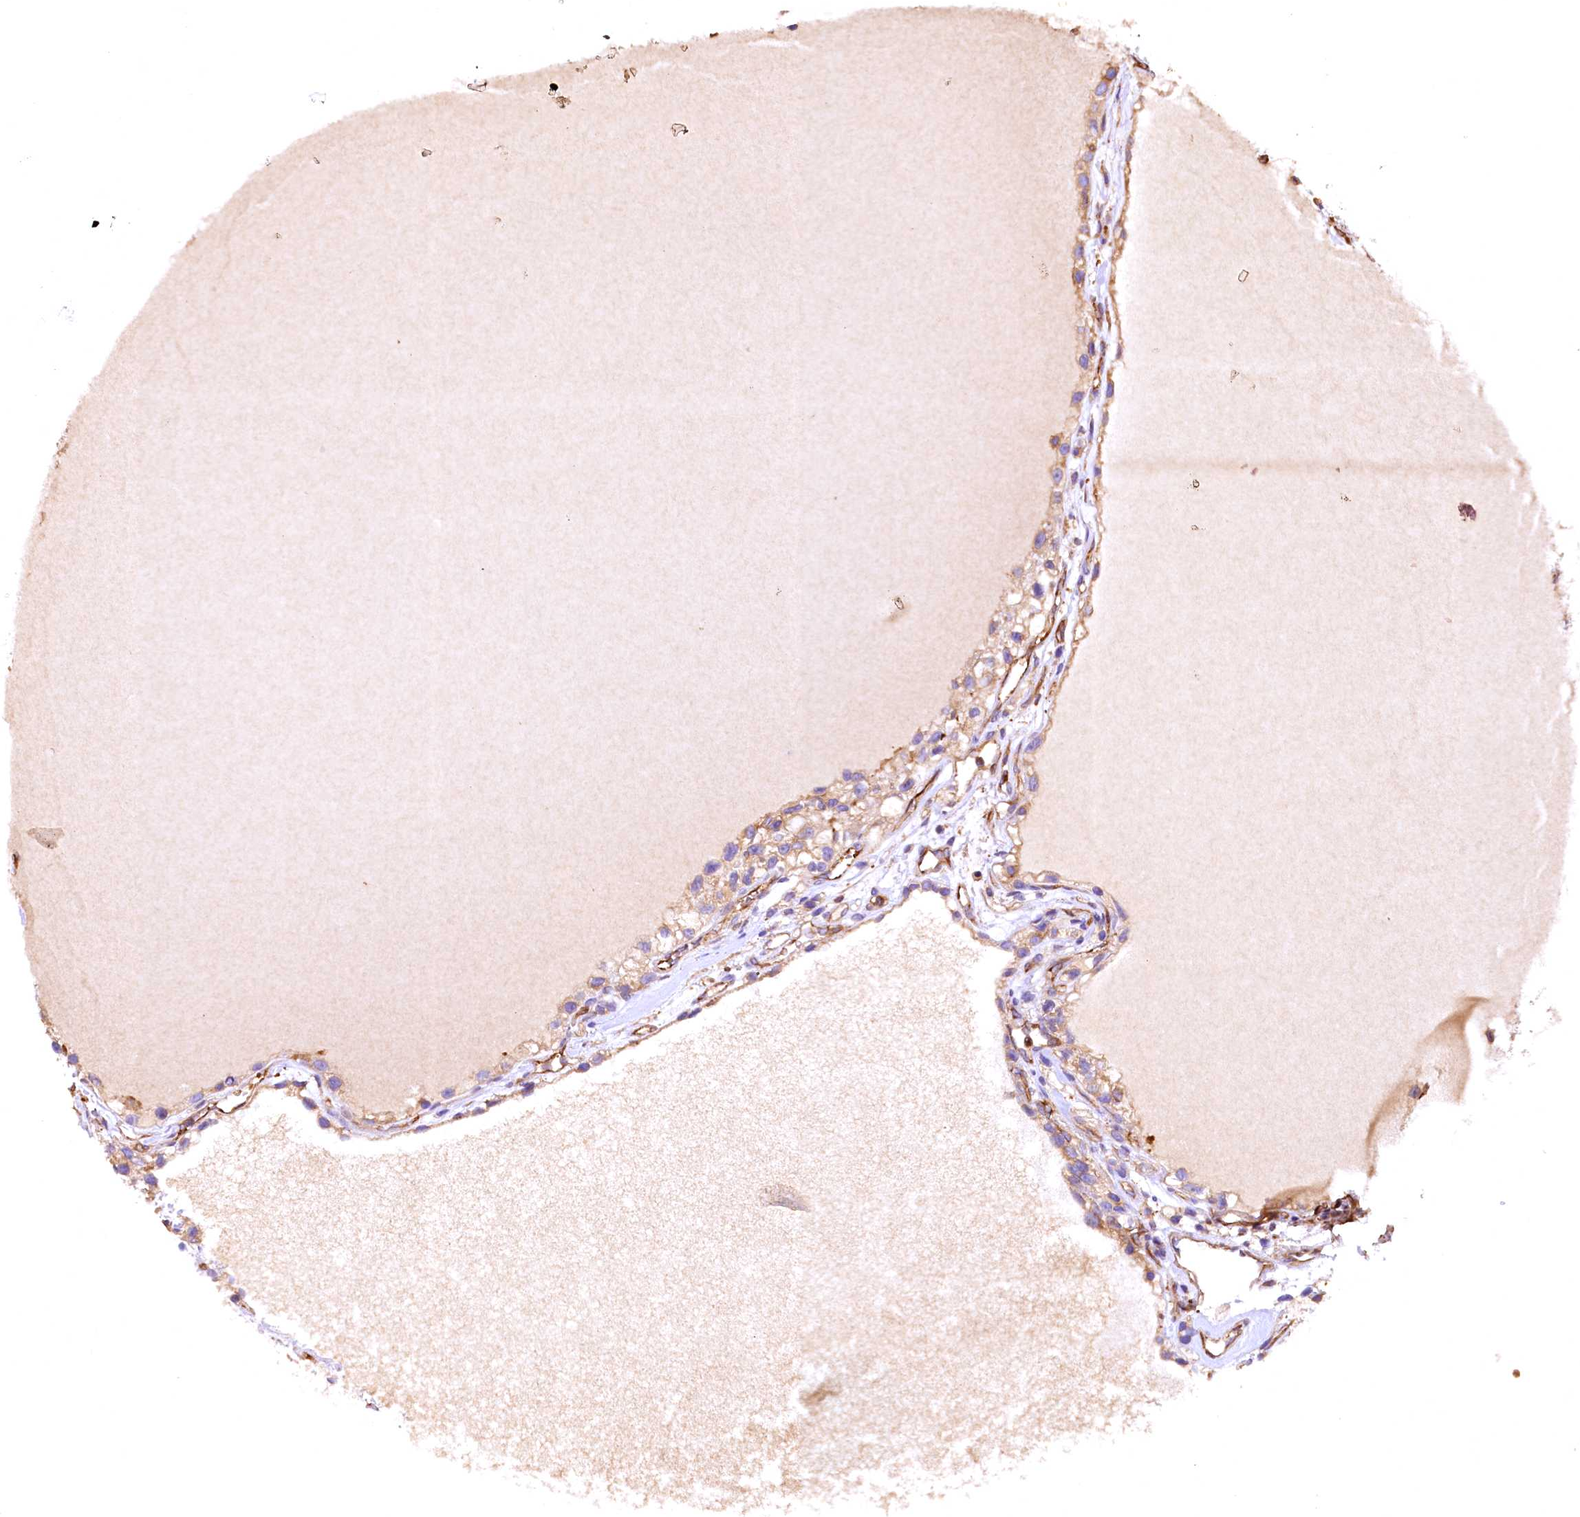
{"staining": {"intensity": "moderate", "quantity": "25%-75%", "location": "cytoplasmic/membranous"}, "tissue": "renal cancer", "cell_type": "Tumor cells", "image_type": "cancer", "snomed": [{"axis": "morphology", "description": "Adenocarcinoma, NOS"}, {"axis": "topography", "description": "Kidney"}], "caption": "Immunohistochemical staining of human renal cancer (adenocarcinoma) reveals medium levels of moderate cytoplasmic/membranous expression in approximately 25%-75% of tumor cells.", "gene": "RARS2", "patient": {"sex": "female", "age": 57}}